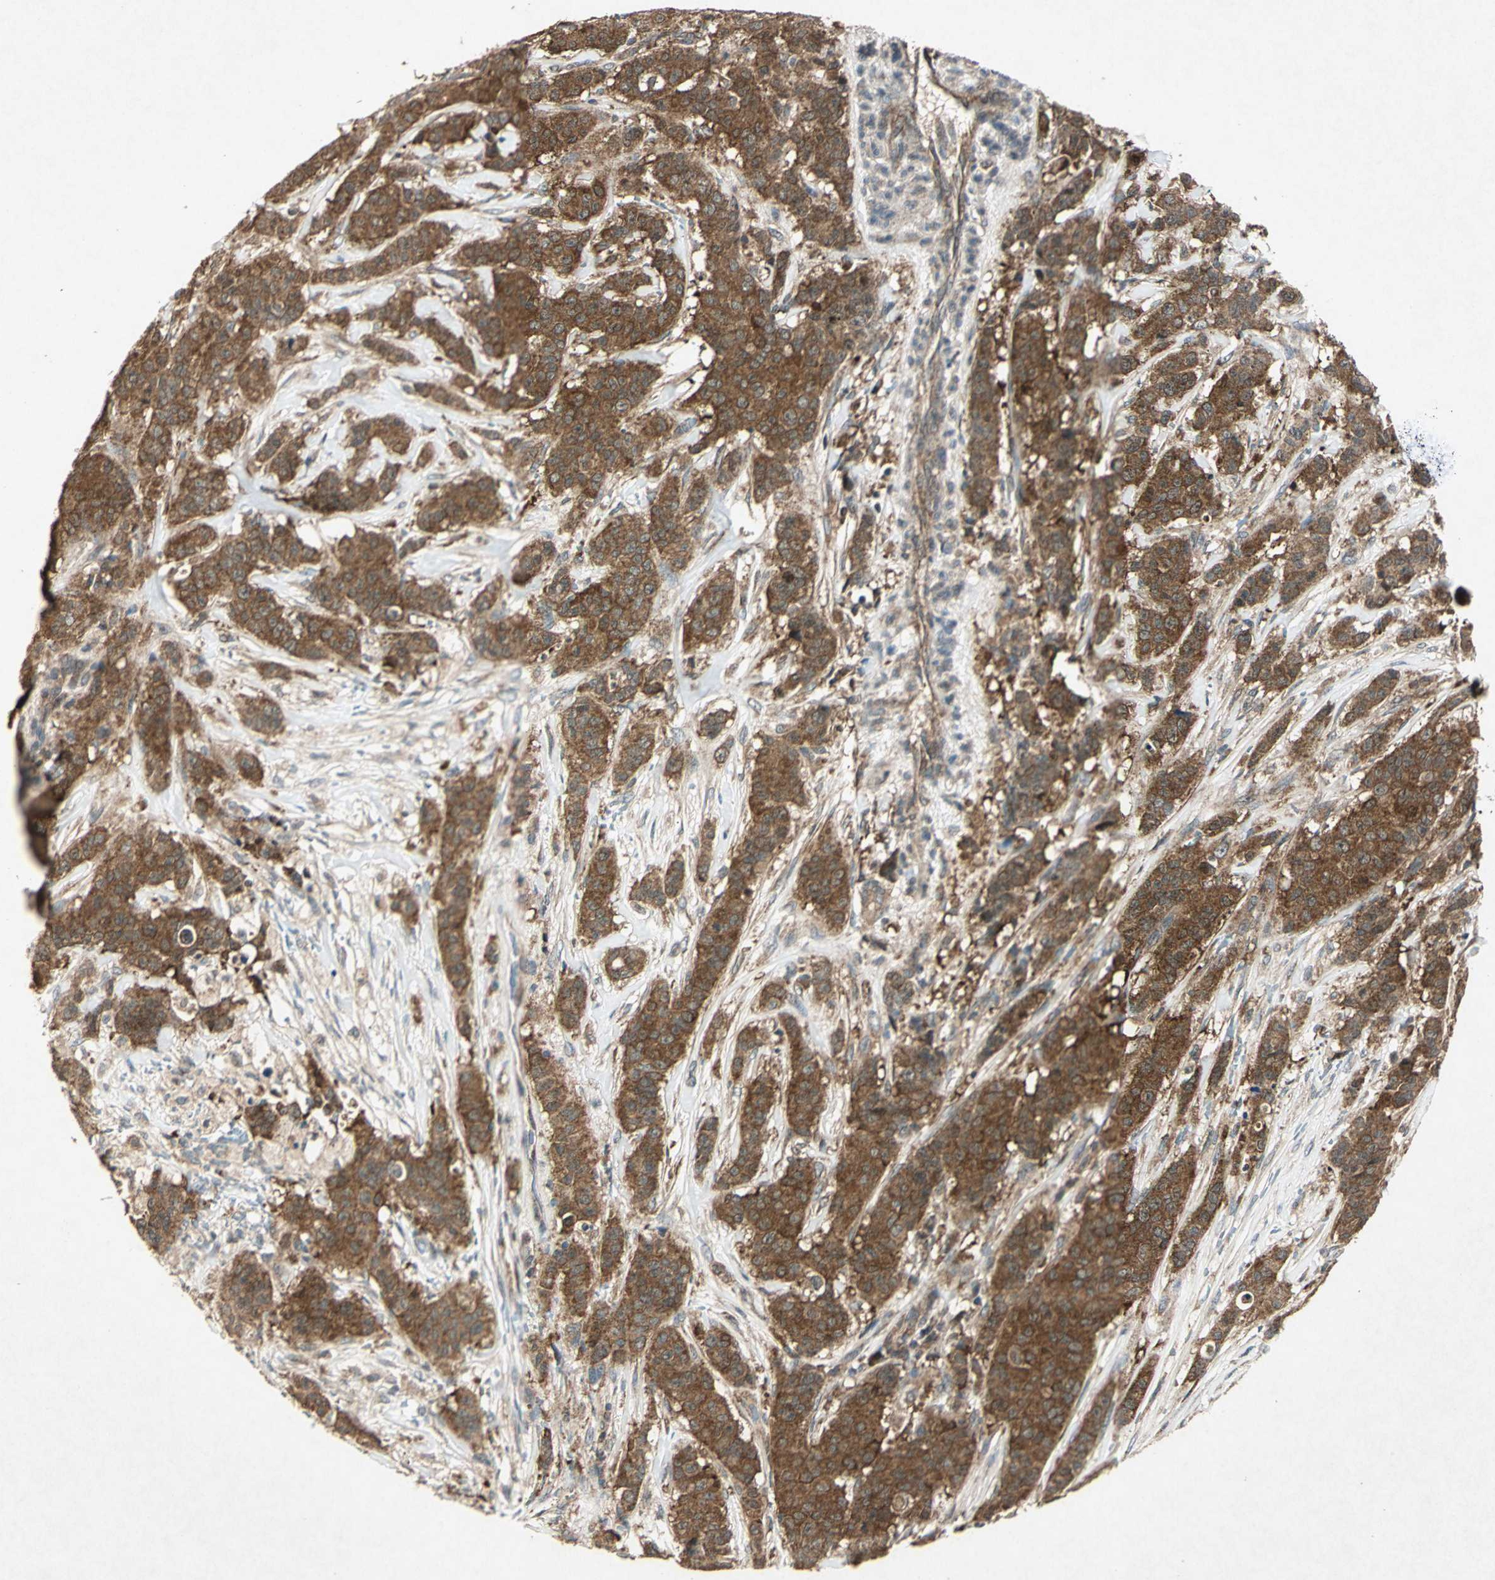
{"staining": {"intensity": "strong", "quantity": ">75%", "location": "cytoplasmic/membranous"}, "tissue": "breast cancer", "cell_type": "Tumor cells", "image_type": "cancer", "snomed": [{"axis": "morphology", "description": "Duct carcinoma"}, {"axis": "topography", "description": "Breast"}], "caption": "A brown stain labels strong cytoplasmic/membranous positivity of a protein in human breast cancer (intraductal carcinoma) tumor cells.", "gene": "AHSA1", "patient": {"sex": "female", "age": 40}}